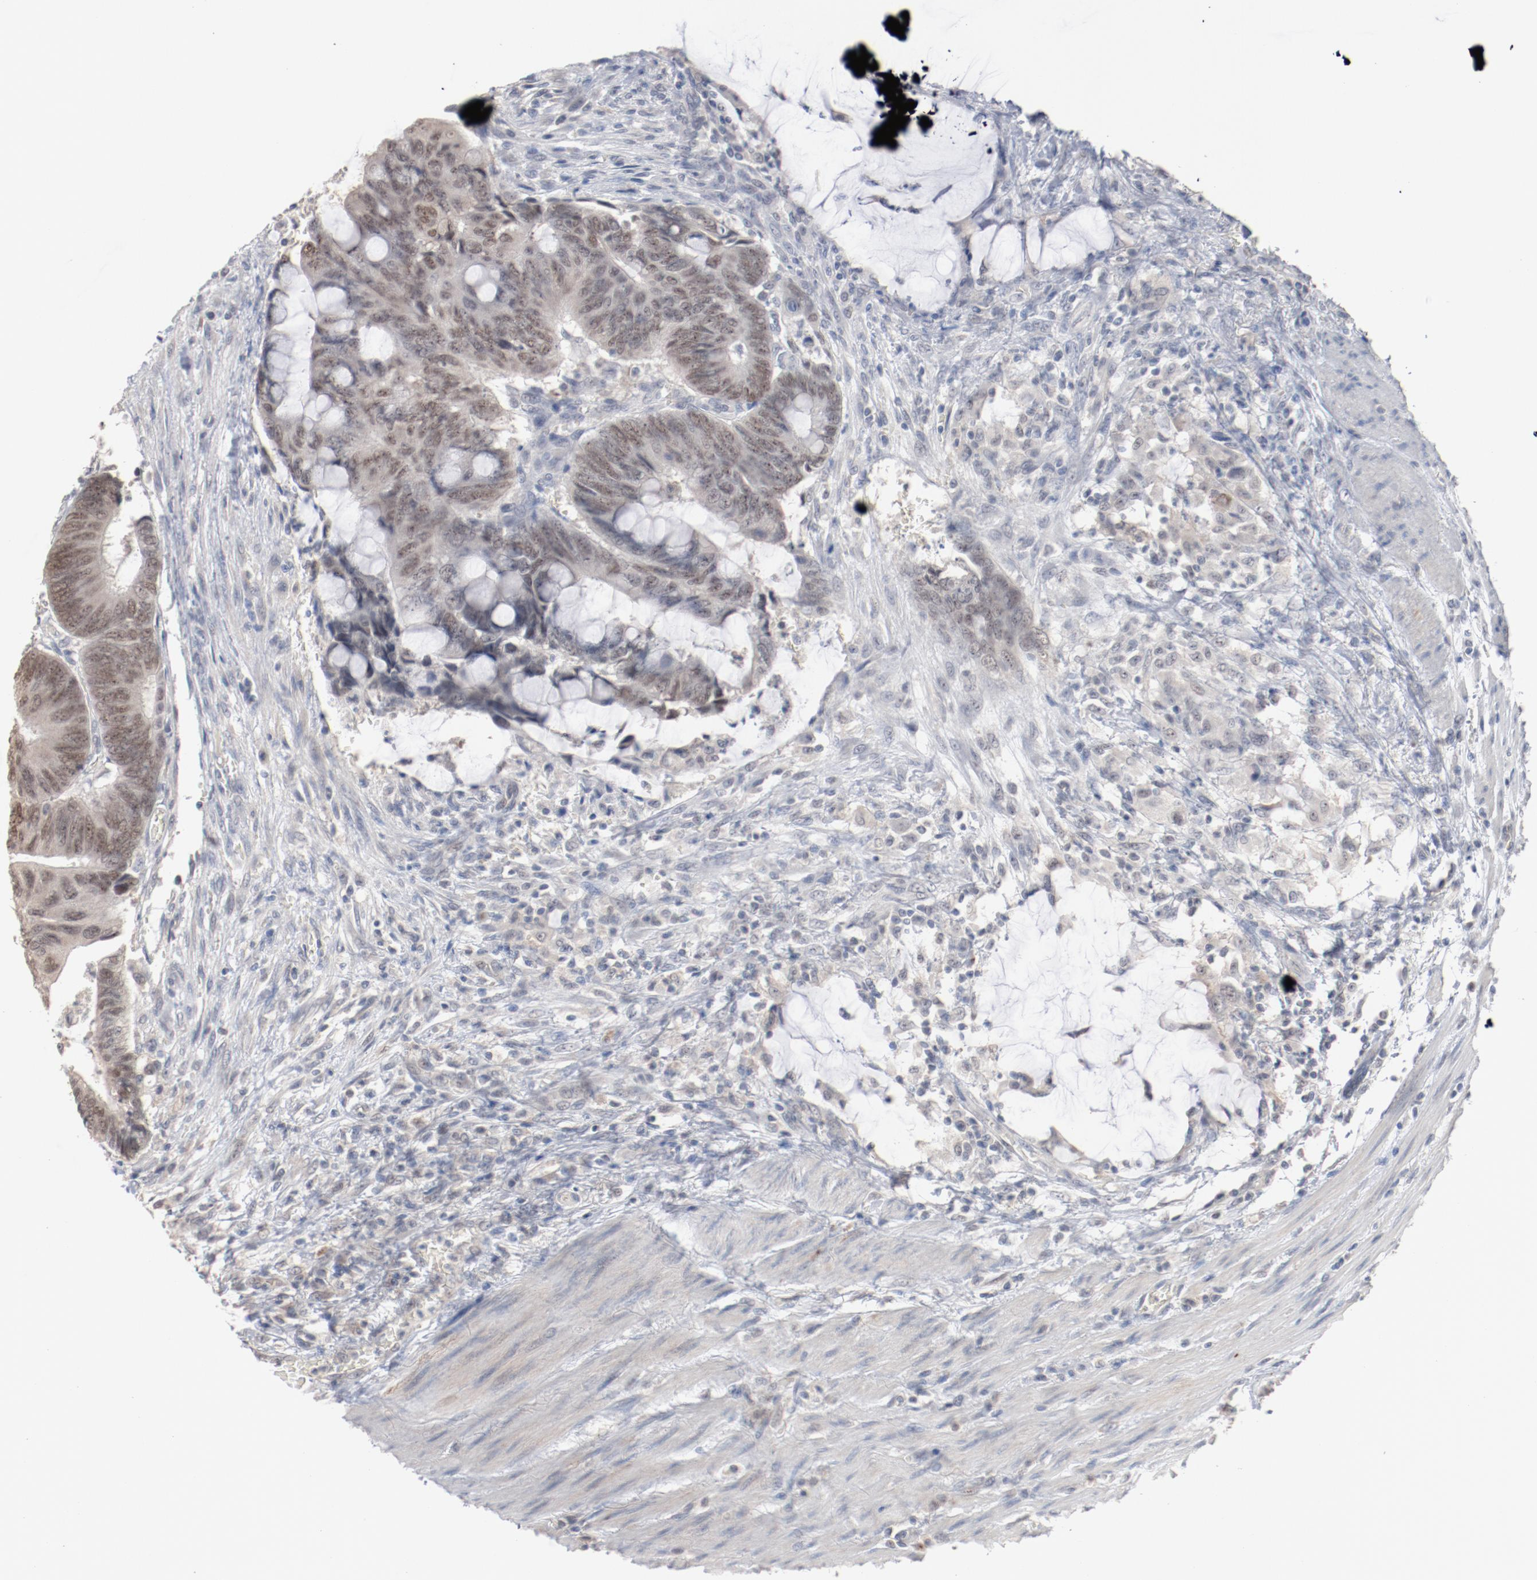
{"staining": {"intensity": "weak", "quantity": "25%-75%", "location": "nuclear"}, "tissue": "colorectal cancer", "cell_type": "Tumor cells", "image_type": "cancer", "snomed": [{"axis": "morphology", "description": "Normal tissue, NOS"}, {"axis": "morphology", "description": "Adenocarcinoma, NOS"}, {"axis": "topography", "description": "Rectum"}], "caption": "Protein expression by IHC demonstrates weak nuclear staining in about 25%-75% of tumor cells in colorectal cancer.", "gene": "ERICH1", "patient": {"sex": "male", "age": 92}}